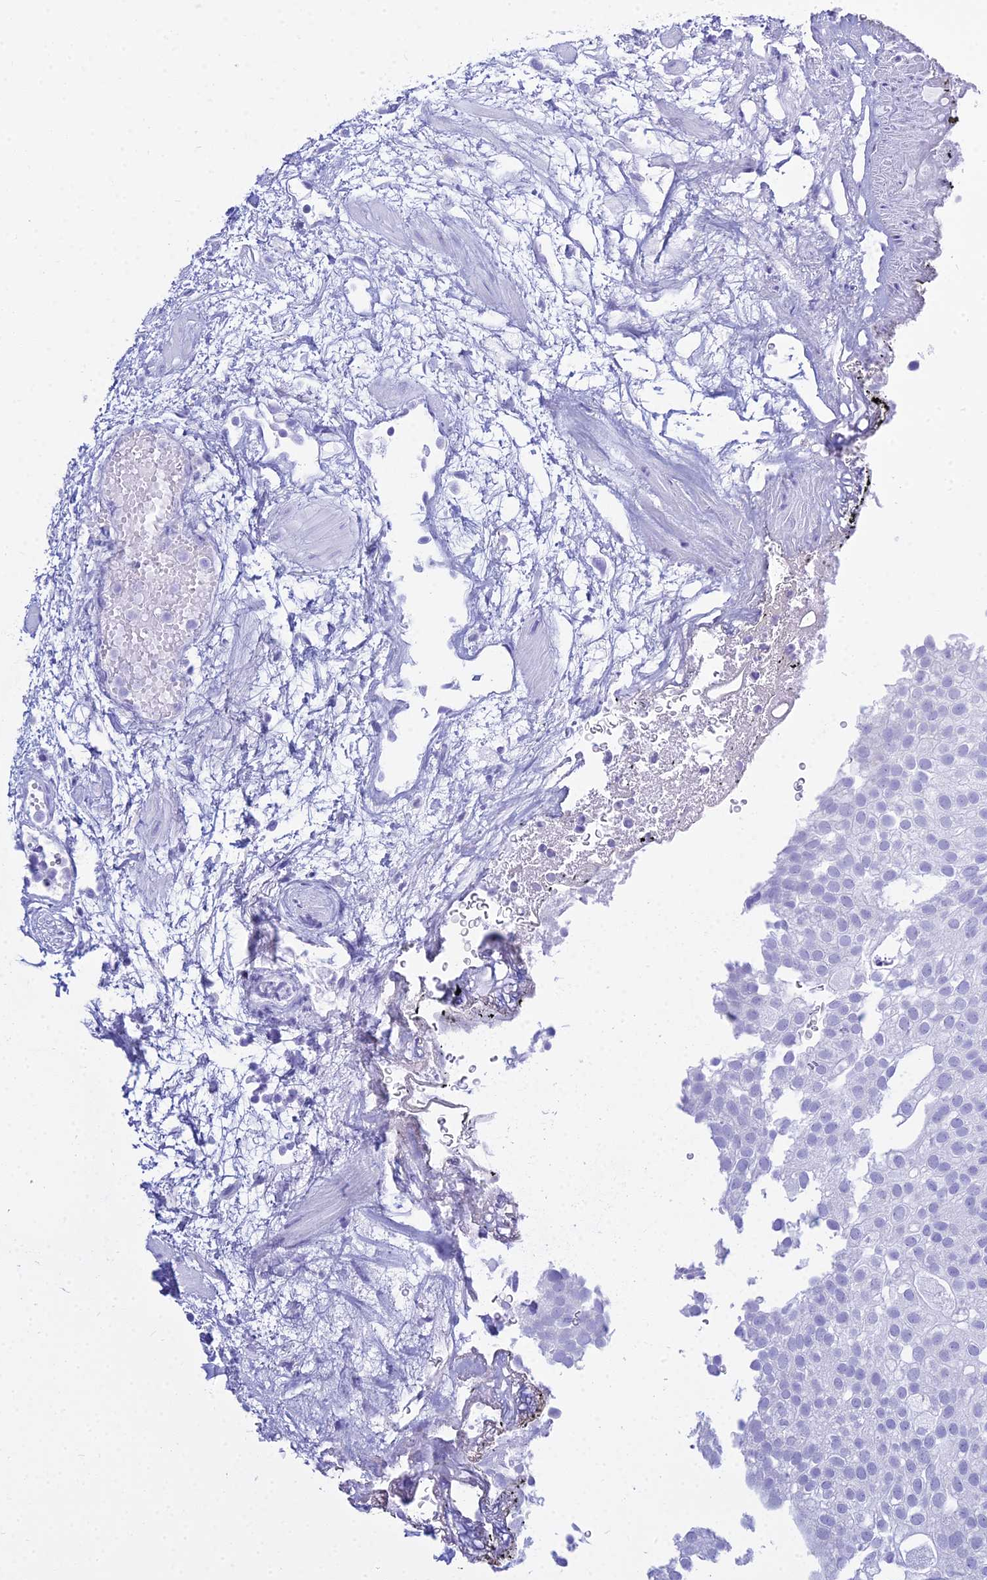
{"staining": {"intensity": "negative", "quantity": "none", "location": "none"}, "tissue": "urothelial cancer", "cell_type": "Tumor cells", "image_type": "cancer", "snomed": [{"axis": "morphology", "description": "Urothelial carcinoma, Low grade"}, {"axis": "topography", "description": "Urinary bladder"}], "caption": "Immunohistochemistry (IHC) photomicrograph of low-grade urothelial carcinoma stained for a protein (brown), which reveals no positivity in tumor cells.", "gene": "PATE4", "patient": {"sex": "male", "age": 78}}